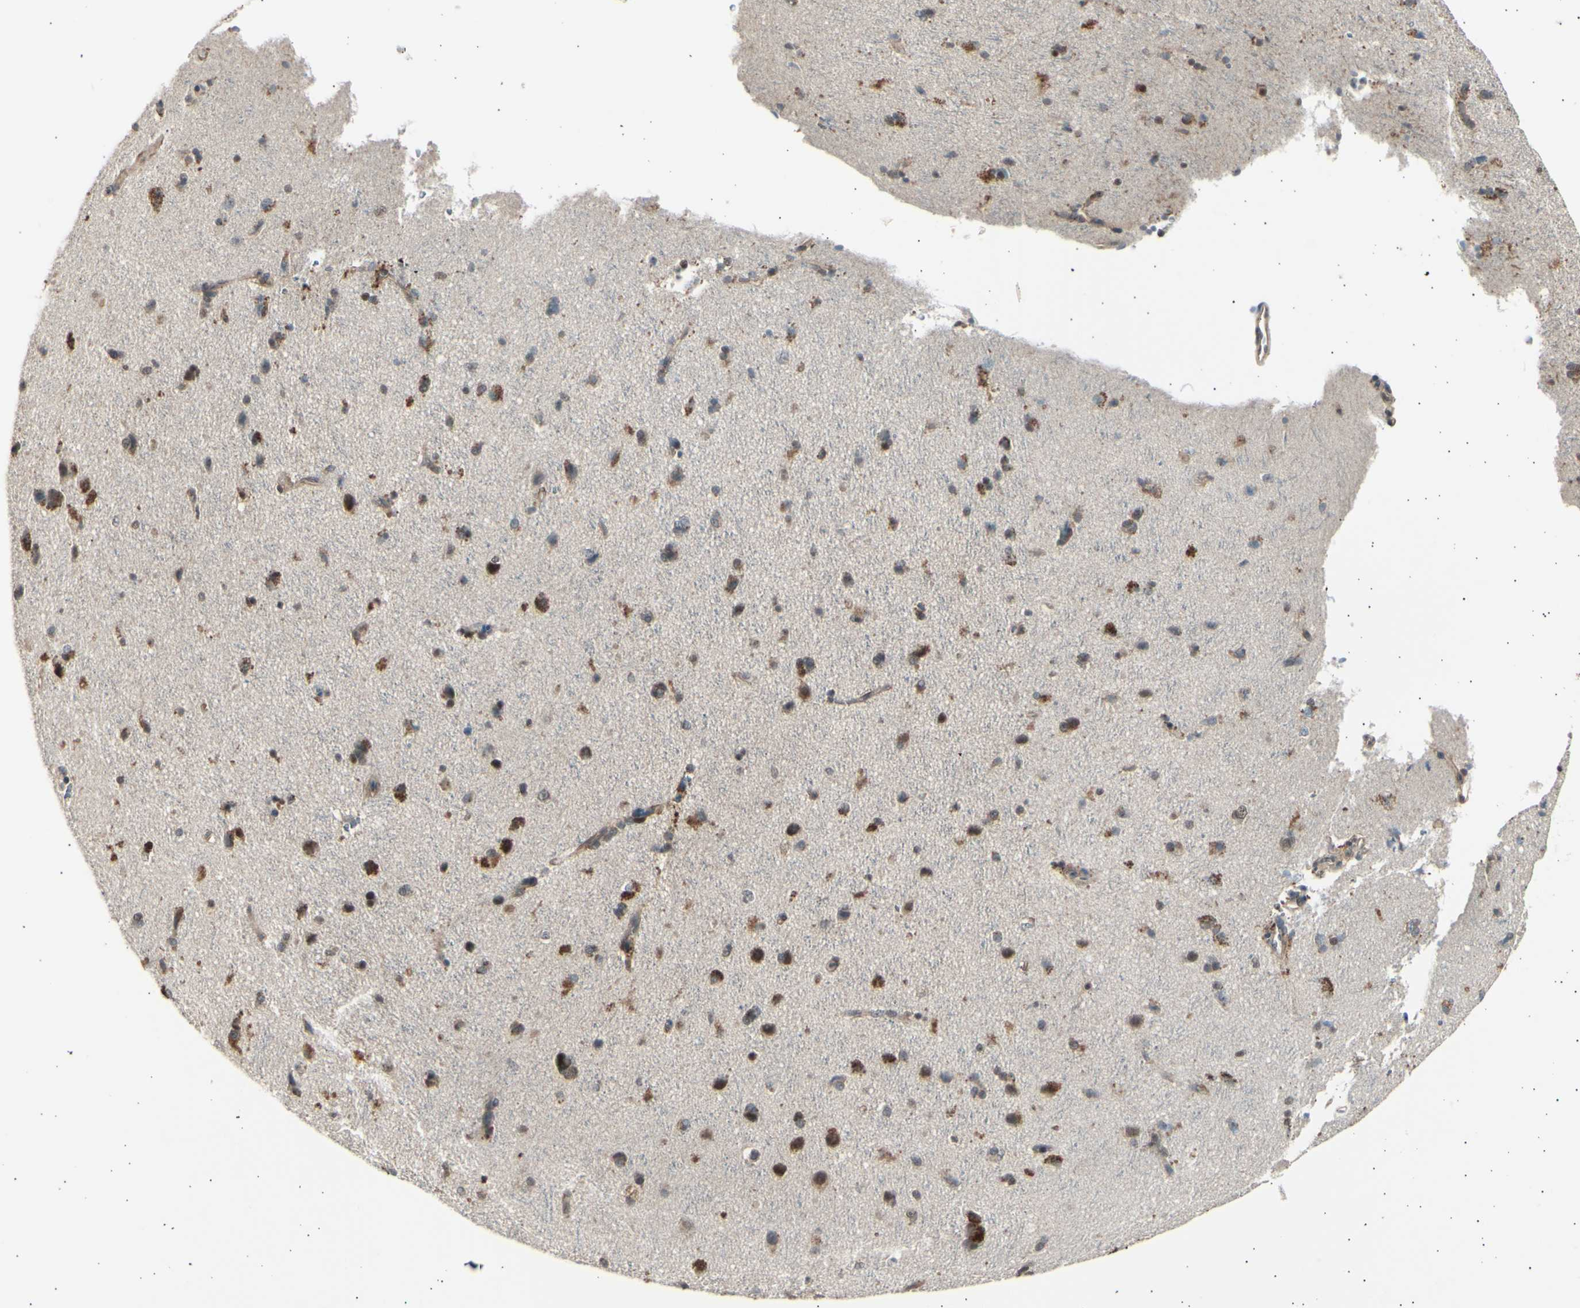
{"staining": {"intensity": "weak", "quantity": ">75%", "location": "nuclear"}, "tissue": "cerebral cortex", "cell_type": "Endothelial cells", "image_type": "normal", "snomed": [{"axis": "morphology", "description": "Normal tissue, NOS"}, {"axis": "topography", "description": "Cerebral cortex"}], "caption": "Benign cerebral cortex was stained to show a protein in brown. There is low levels of weak nuclear positivity in about >75% of endothelial cells. (DAB IHC, brown staining for protein, blue staining for nuclei).", "gene": "PSMD5", "patient": {"sex": "male", "age": 62}}